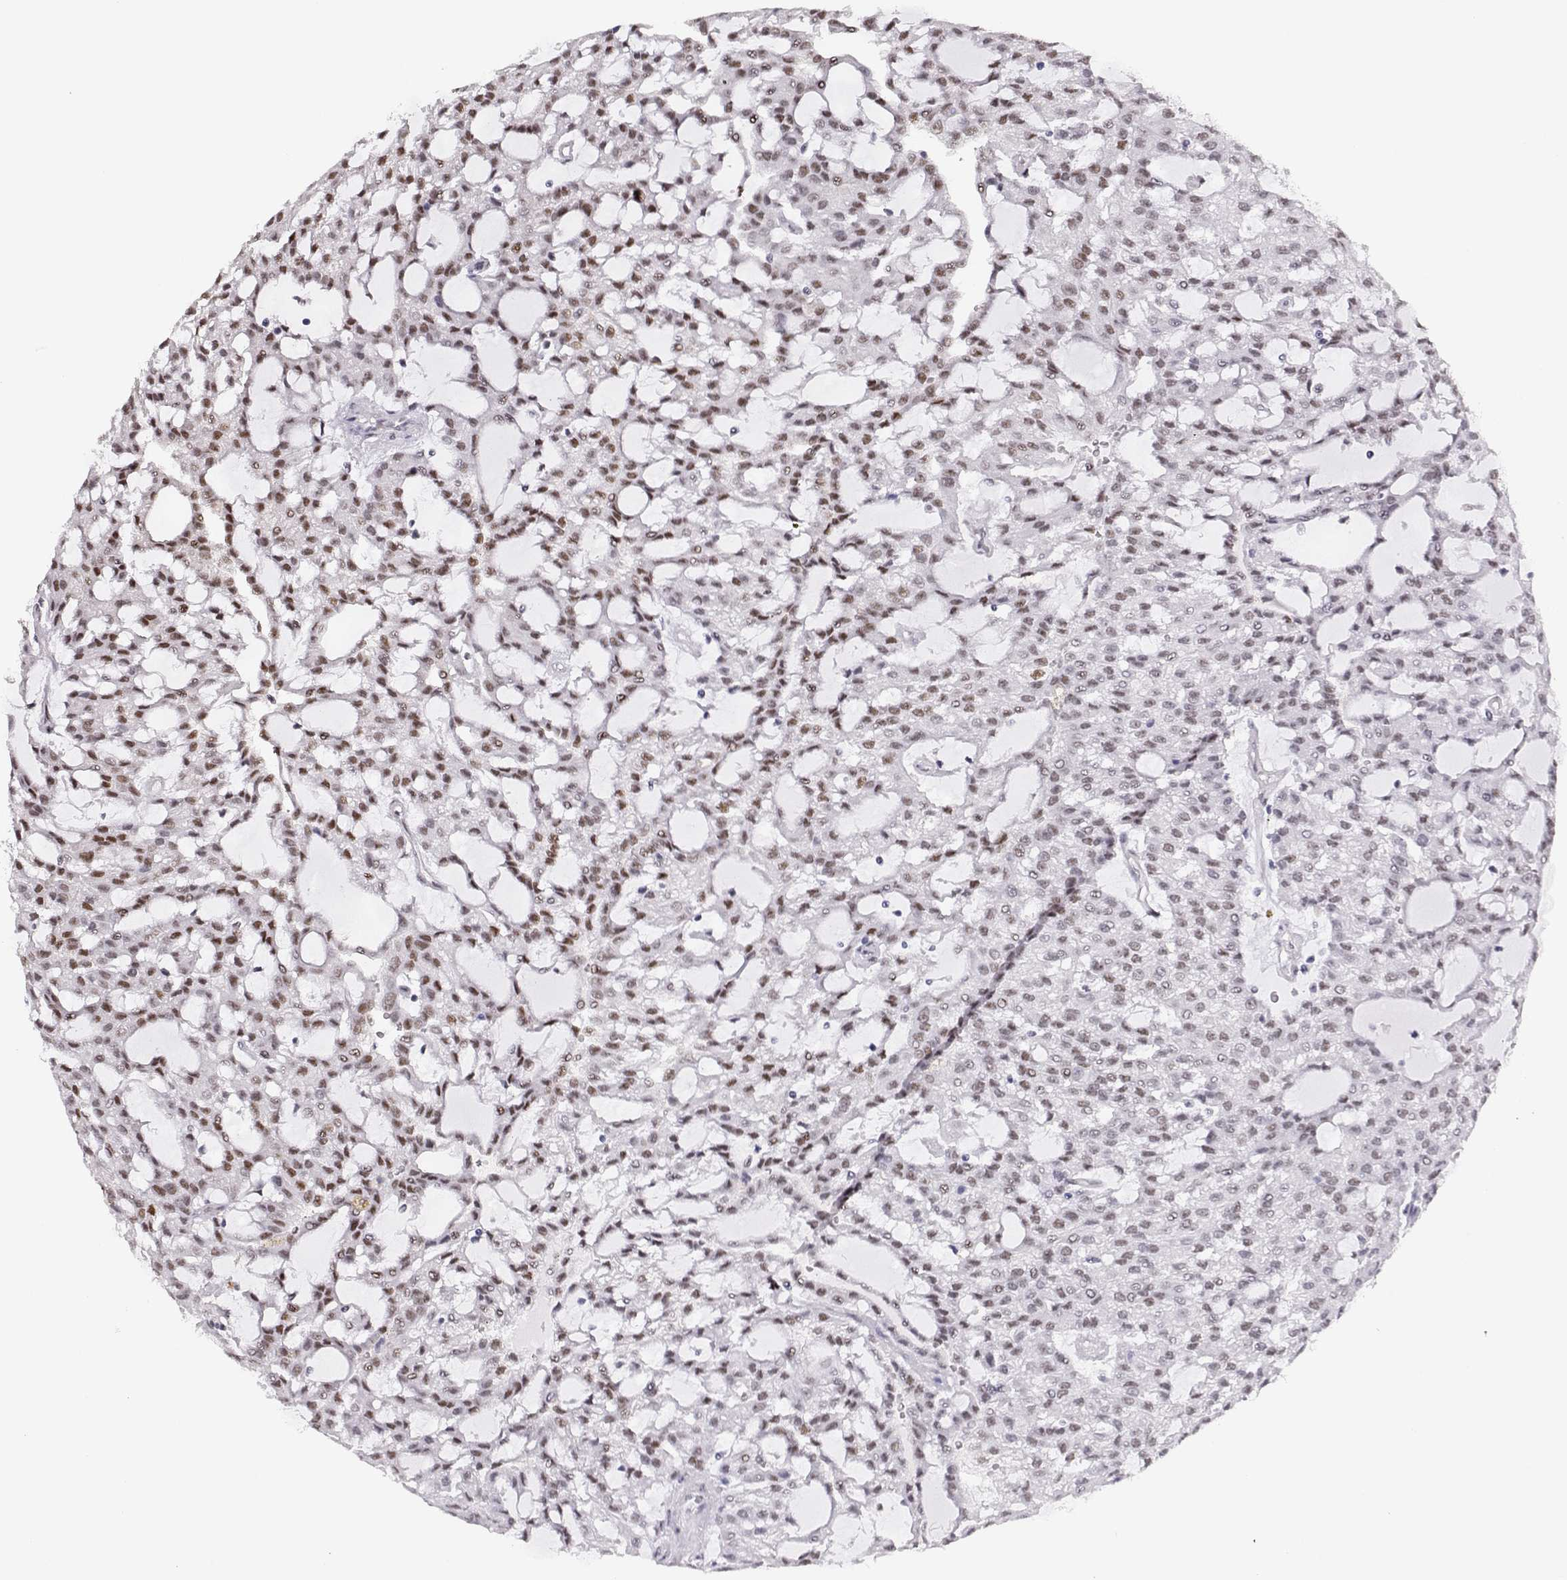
{"staining": {"intensity": "moderate", "quantity": "25%-75%", "location": "nuclear"}, "tissue": "renal cancer", "cell_type": "Tumor cells", "image_type": "cancer", "snomed": [{"axis": "morphology", "description": "Adenocarcinoma, NOS"}, {"axis": "topography", "description": "Kidney"}], "caption": "Protein expression analysis of human renal cancer reveals moderate nuclear expression in approximately 25%-75% of tumor cells. The protein is stained brown, and the nuclei are stained in blue (DAB IHC with brightfield microscopy, high magnification).", "gene": "POLI", "patient": {"sex": "male", "age": 63}}